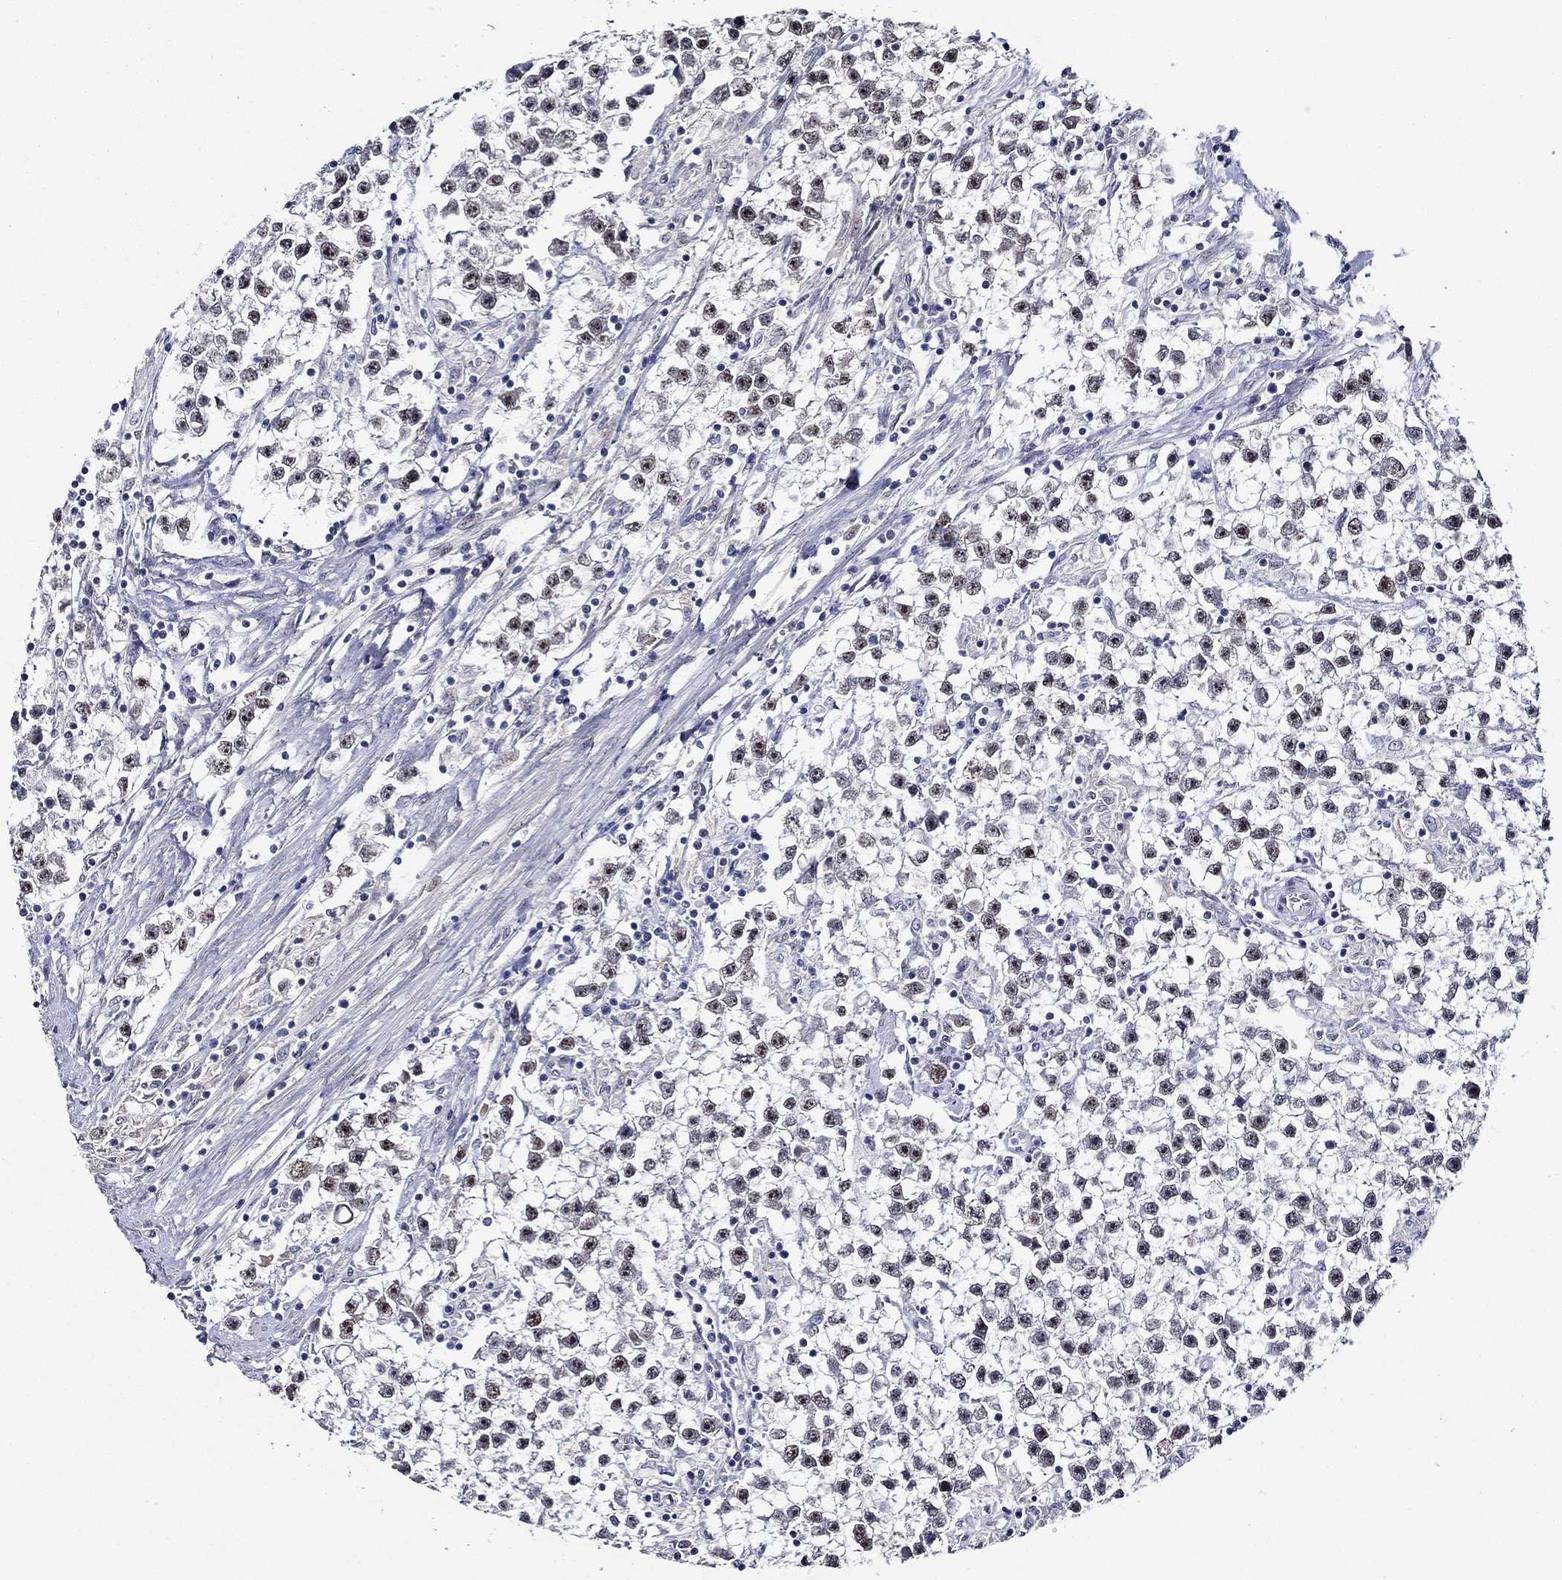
{"staining": {"intensity": "moderate", "quantity": "25%-75%", "location": "nuclear"}, "tissue": "testis cancer", "cell_type": "Tumor cells", "image_type": "cancer", "snomed": [{"axis": "morphology", "description": "Seminoma, NOS"}, {"axis": "topography", "description": "Testis"}], "caption": "Tumor cells demonstrate medium levels of moderate nuclear expression in about 25%-75% of cells in human testis cancer.", "gene": "GATA2", "patient": {"sex": "male", "age": 59}}